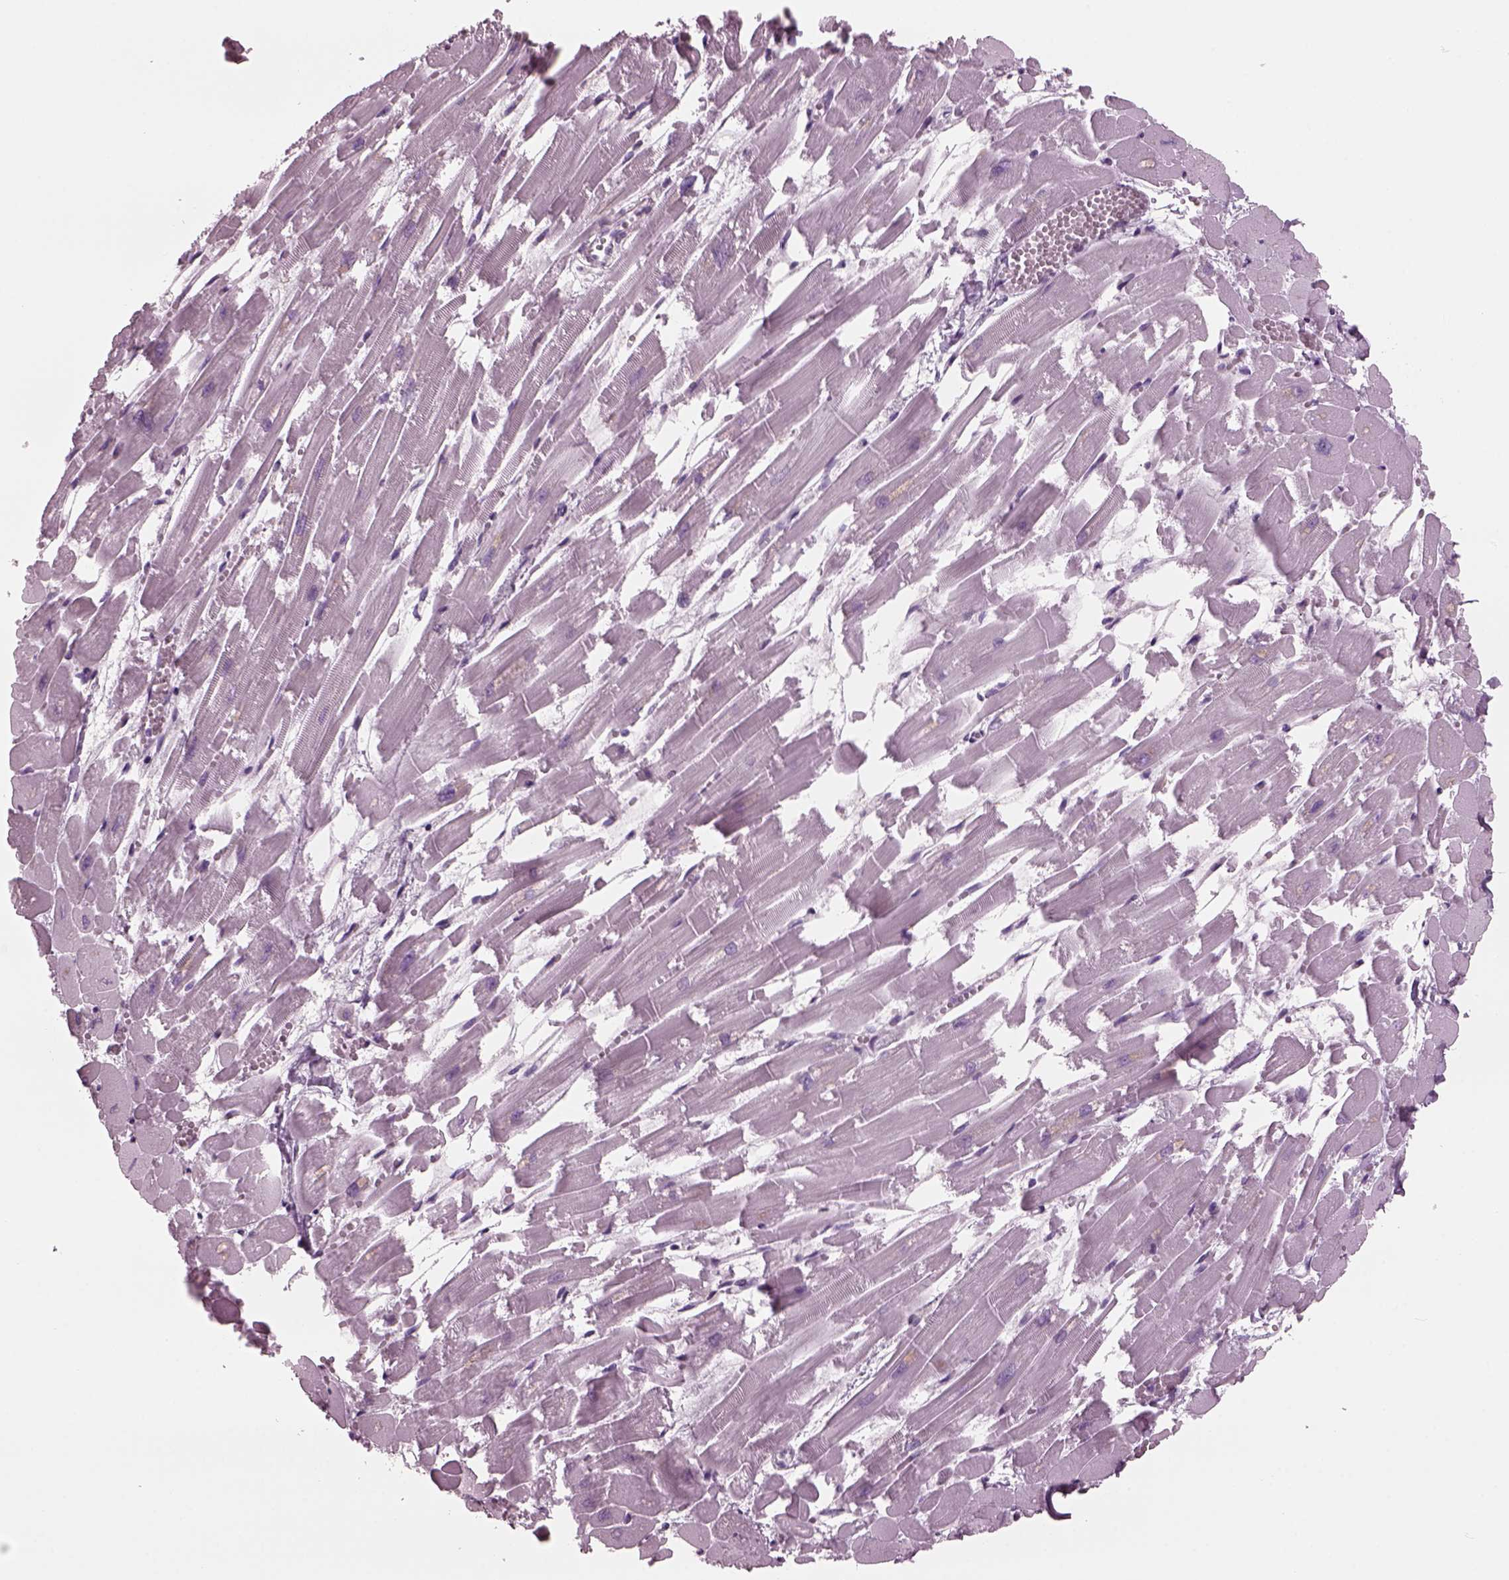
{"staining": {"intensity": "negative", "quantity": "none", "location": "none"}, "tissue": "heart muscle", "cell_type": "Cardiomyocytes", "image_type": "normal", "snomed": [{"axis": "morphology", "description": "Normal tissue, NOS"}, {"axis": "topography", "description": "Heart"}], "caption": "Immunohistochemical staining of unremarkable heart muscle shows no significant staining in cardiomyocytes. (Brightfield microscopy of DAB IHC at high magnification).", "gene": "TPPP2", "patient": {"sex": "female", "age": 52}}